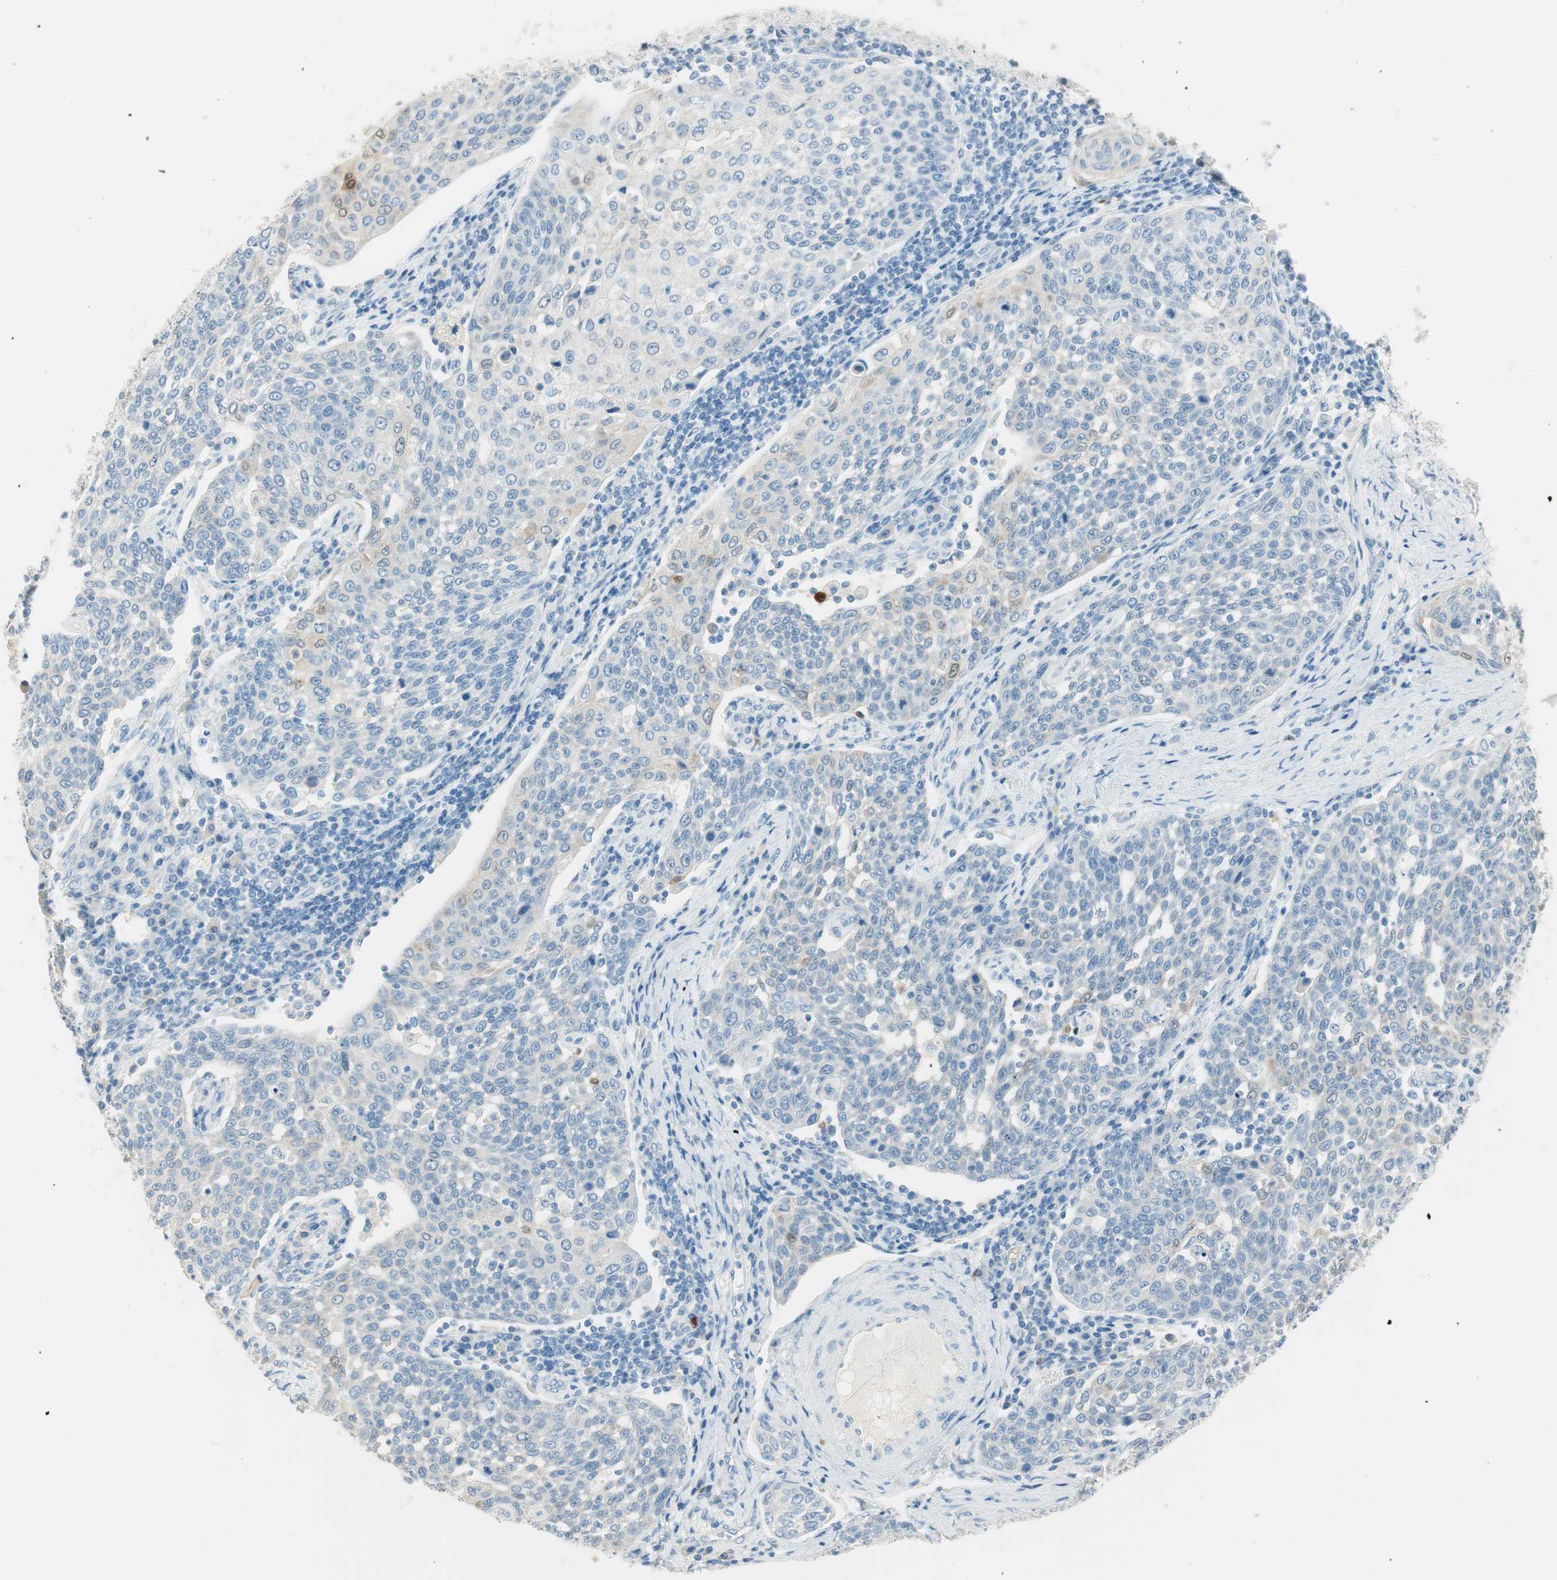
{"staining": {"intensity": "weak", "quantity": "<25%", "location": "cytoplasmic/membranous,nuclear"}, "tissue": "cervical cancer", "cell_type": "Tumor cells", "image_type": "cancer", "snomed": [{"axis": "morphology", "description": "Squamous cell carcinoma, NOS"}, {"axis": "topography", "description": "Cervix"}], "caption": "Tumor cells show no significant protein expression in squamous cell carcinoma (cervical). (Brightfield microscopy of DAB immunohistochemistry (IHC) at high magnification).", "gene": "HPGD", "patient": {"sex": "female", "age": 34}}